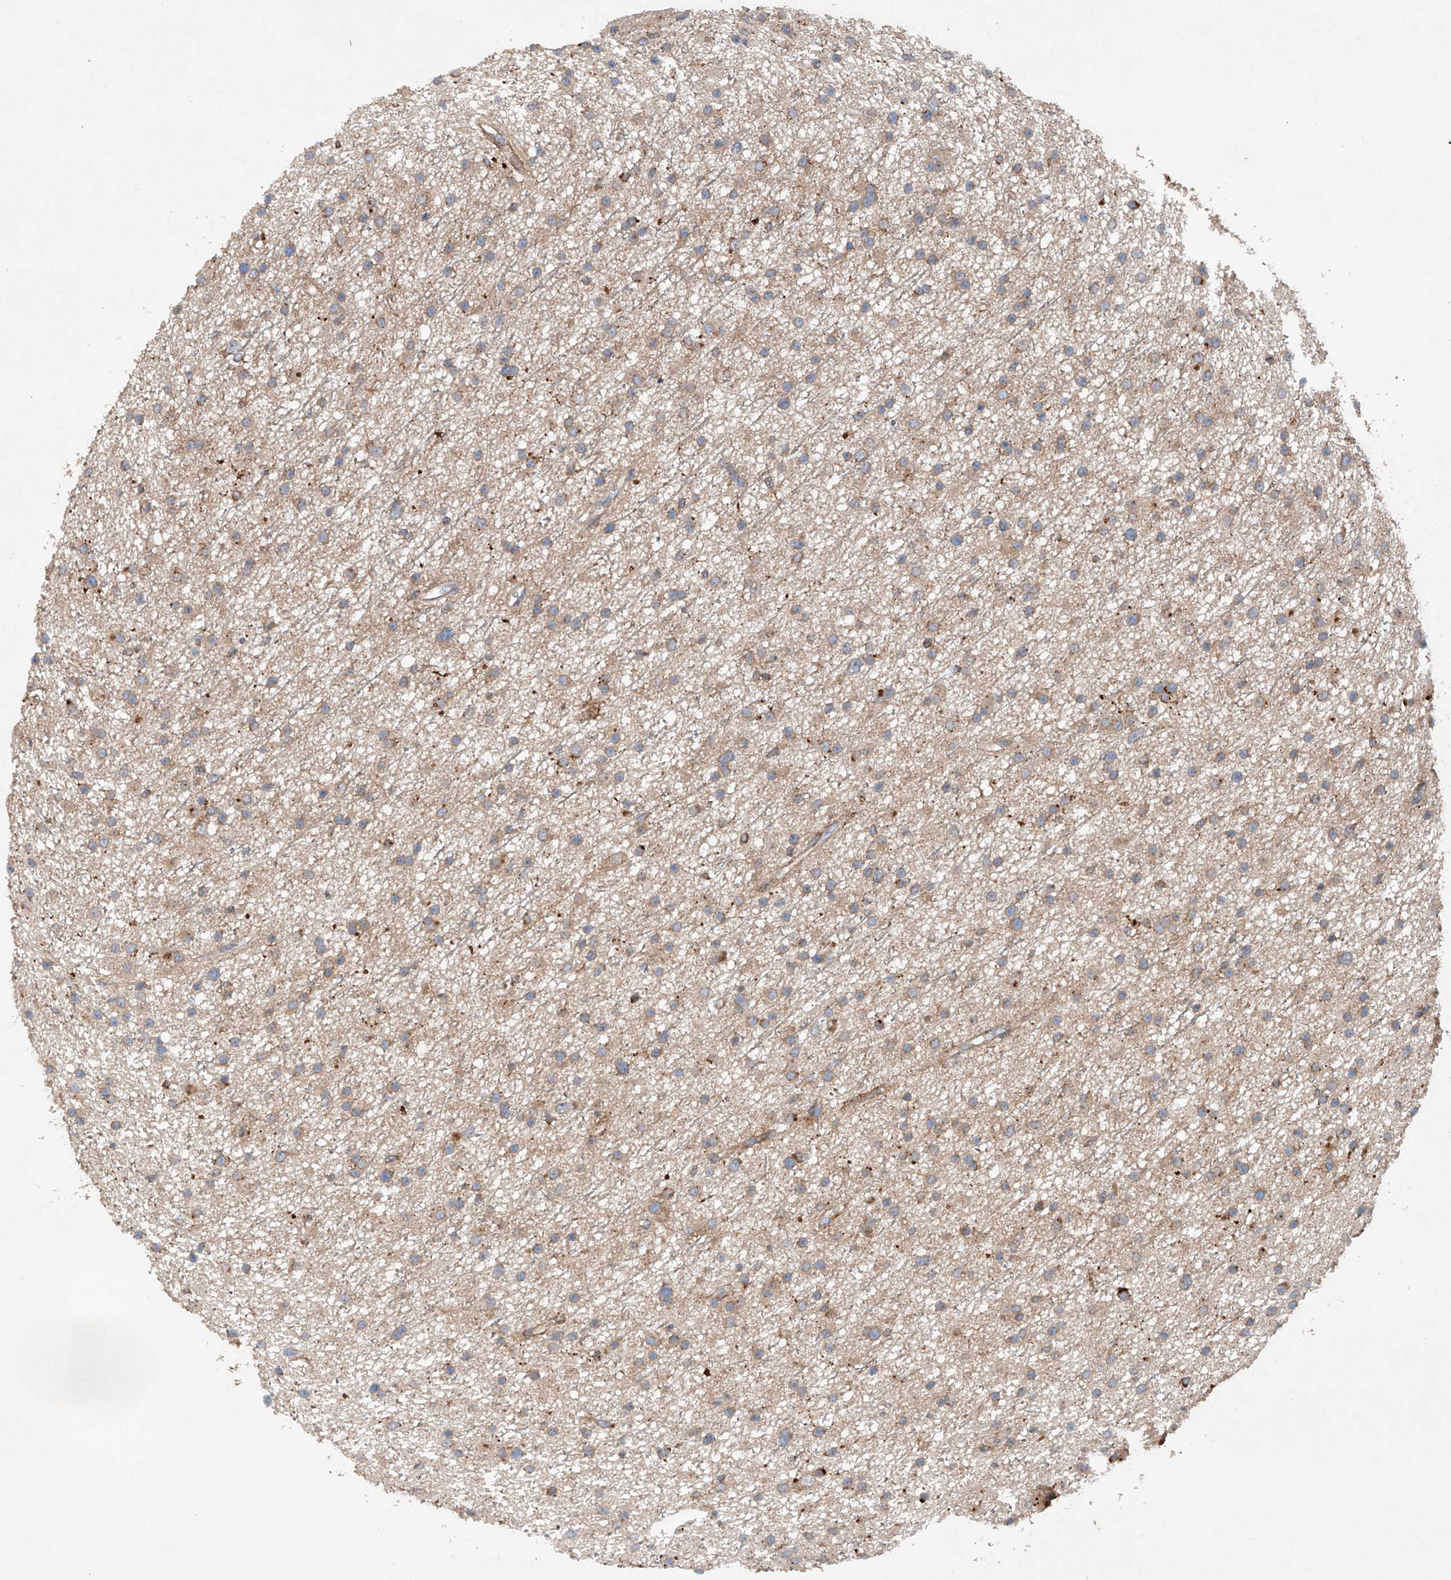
{"staining": {"intensity": "weak", "quantity": ">75%", "location": "cytoplasmic/membranous"}, "tissue": "glioma", "cell_type": "Tumor cells", "image_type": "cancer", "snomed": [{"axis": "morphology", "description": "Glioma, malignant, Low grade"}, {"axis": "topography", "description": "Cerebral cortex"}], "caption": "IHC micrograph of neoplastic tissue: human malignant glioma (low-grade) stained using immunohistochemistry (IHC) exhibits low levels of weak protein expression localized specifically in the cytoplasmic/membranous of tumor cells, appearing as a cytoplasmic/membranous brown color.", "gene": "CEP85L", "patient": {"sex": "female", "age": 39}}